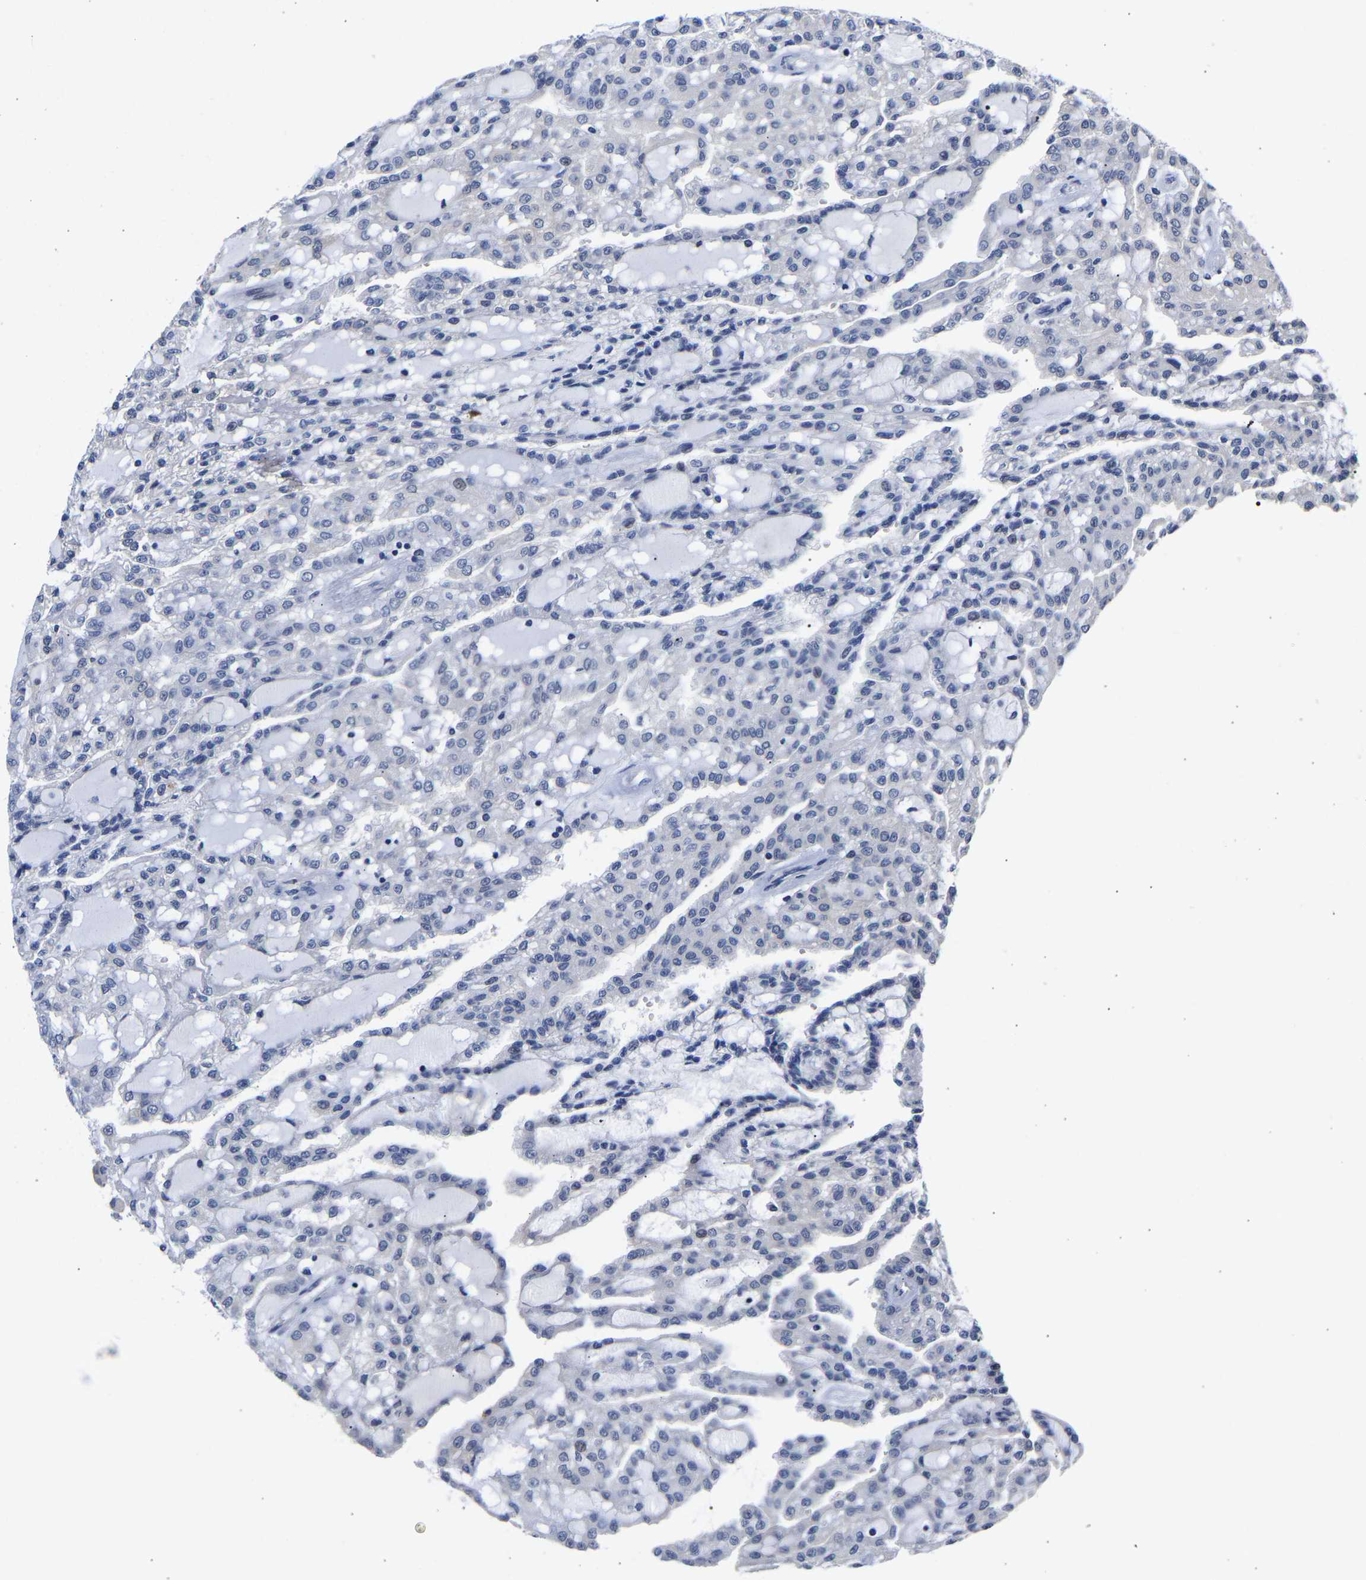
{"staining": {"intensity": "negative", "quantity": "none", "location": "none"}, "tissue": "renal cancer", "cell_type": "Tumor cells", "image_type": "cancer", "snomed": [{"axis": "morphology", "description": "Adenocarcinoma, NOS"}, {"axis": "topography", "description": "Kidney"}], "caption": "DAB (3,3'-diaminobenzidine) immunohistochemical staining of renal cancer demonstrates no significant positivity in tumor cells.", "gene": "CCDC6", "patient": {"sex": "male", "age": 63}}